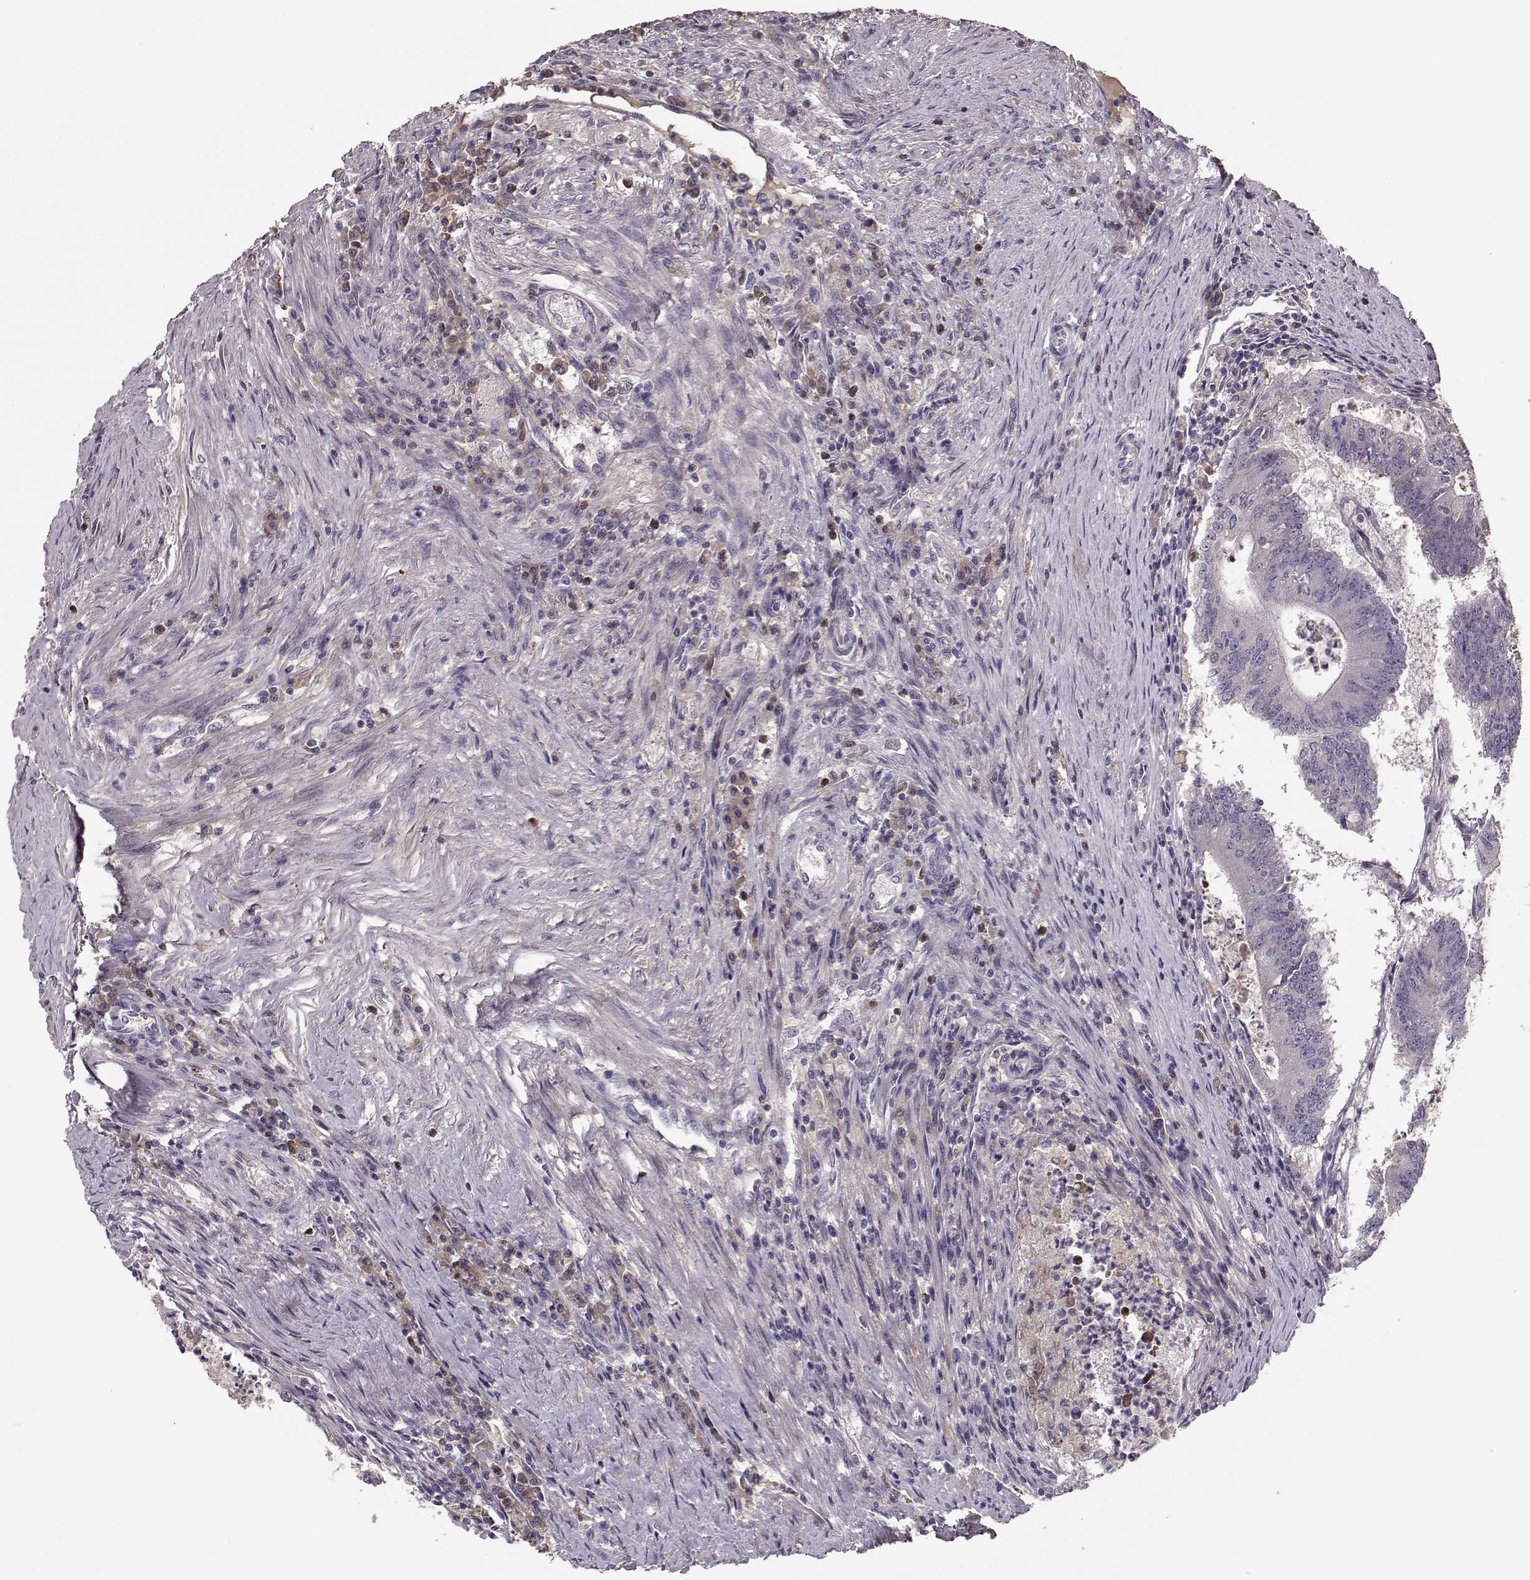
{"staining": {"intensity": "negative", "quantity": "none", "location": "none"}, "tissue": "colorectal cancer", "cell_type": "Tumor cells", "image_type": "cancer", "snomed": [{"axis": "morphology", "description": "Adenocarcinoma, NOS"}, {"axis": "topography", "description": "Colon"}], "caption": "Immunohistochemistry (IHC) histopathology image of neoplastic tissue: colorectal adenocarcinoma stained with DAB (3,3'-diaminobenzidine) exhibits no significant protein expression in tumor cells.", "gene": "YJEFN3", "patient": {"sex": "female", "age": 70}}